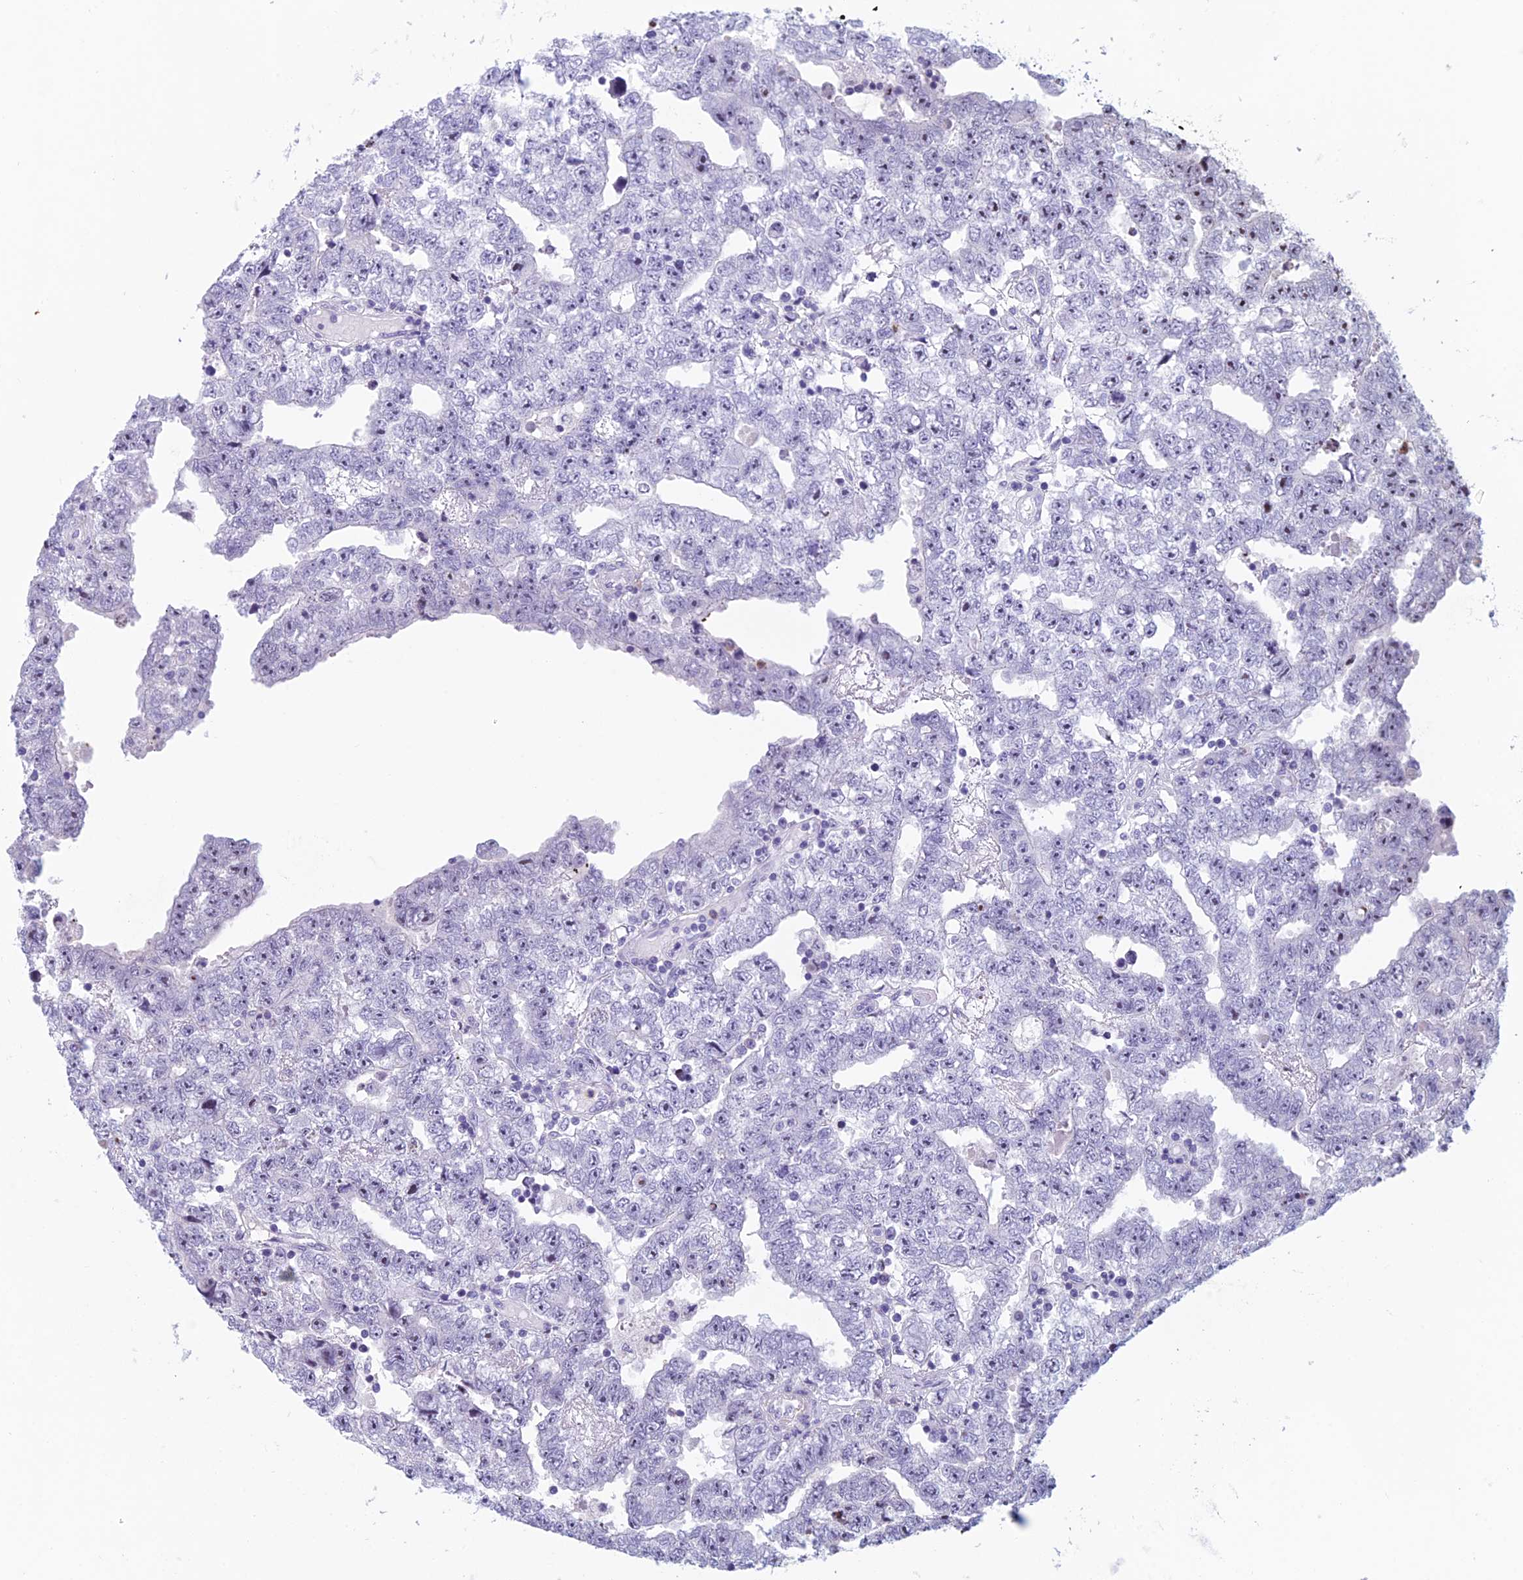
{"staining": {"intensity": "negative", "quantity": "none", "location": "none"}, "tissue": "testis cancer", "cell_type": "Tumor cells", "image_type": "cancer", "snomed": [{"axis": "morphology", "description": "Carcinoma, Embryonal, NOS"}, {"axis": "topography", "description": "Testis"}], "caption": "Immunohistochemistry (IHC) photomicrograph of embryonal carcinoma (testis) stained for a protein (brown), which displays no expression in tumor cells.", "gene": "NOC2L", "patient": {"sex": "male", "age": 25}}